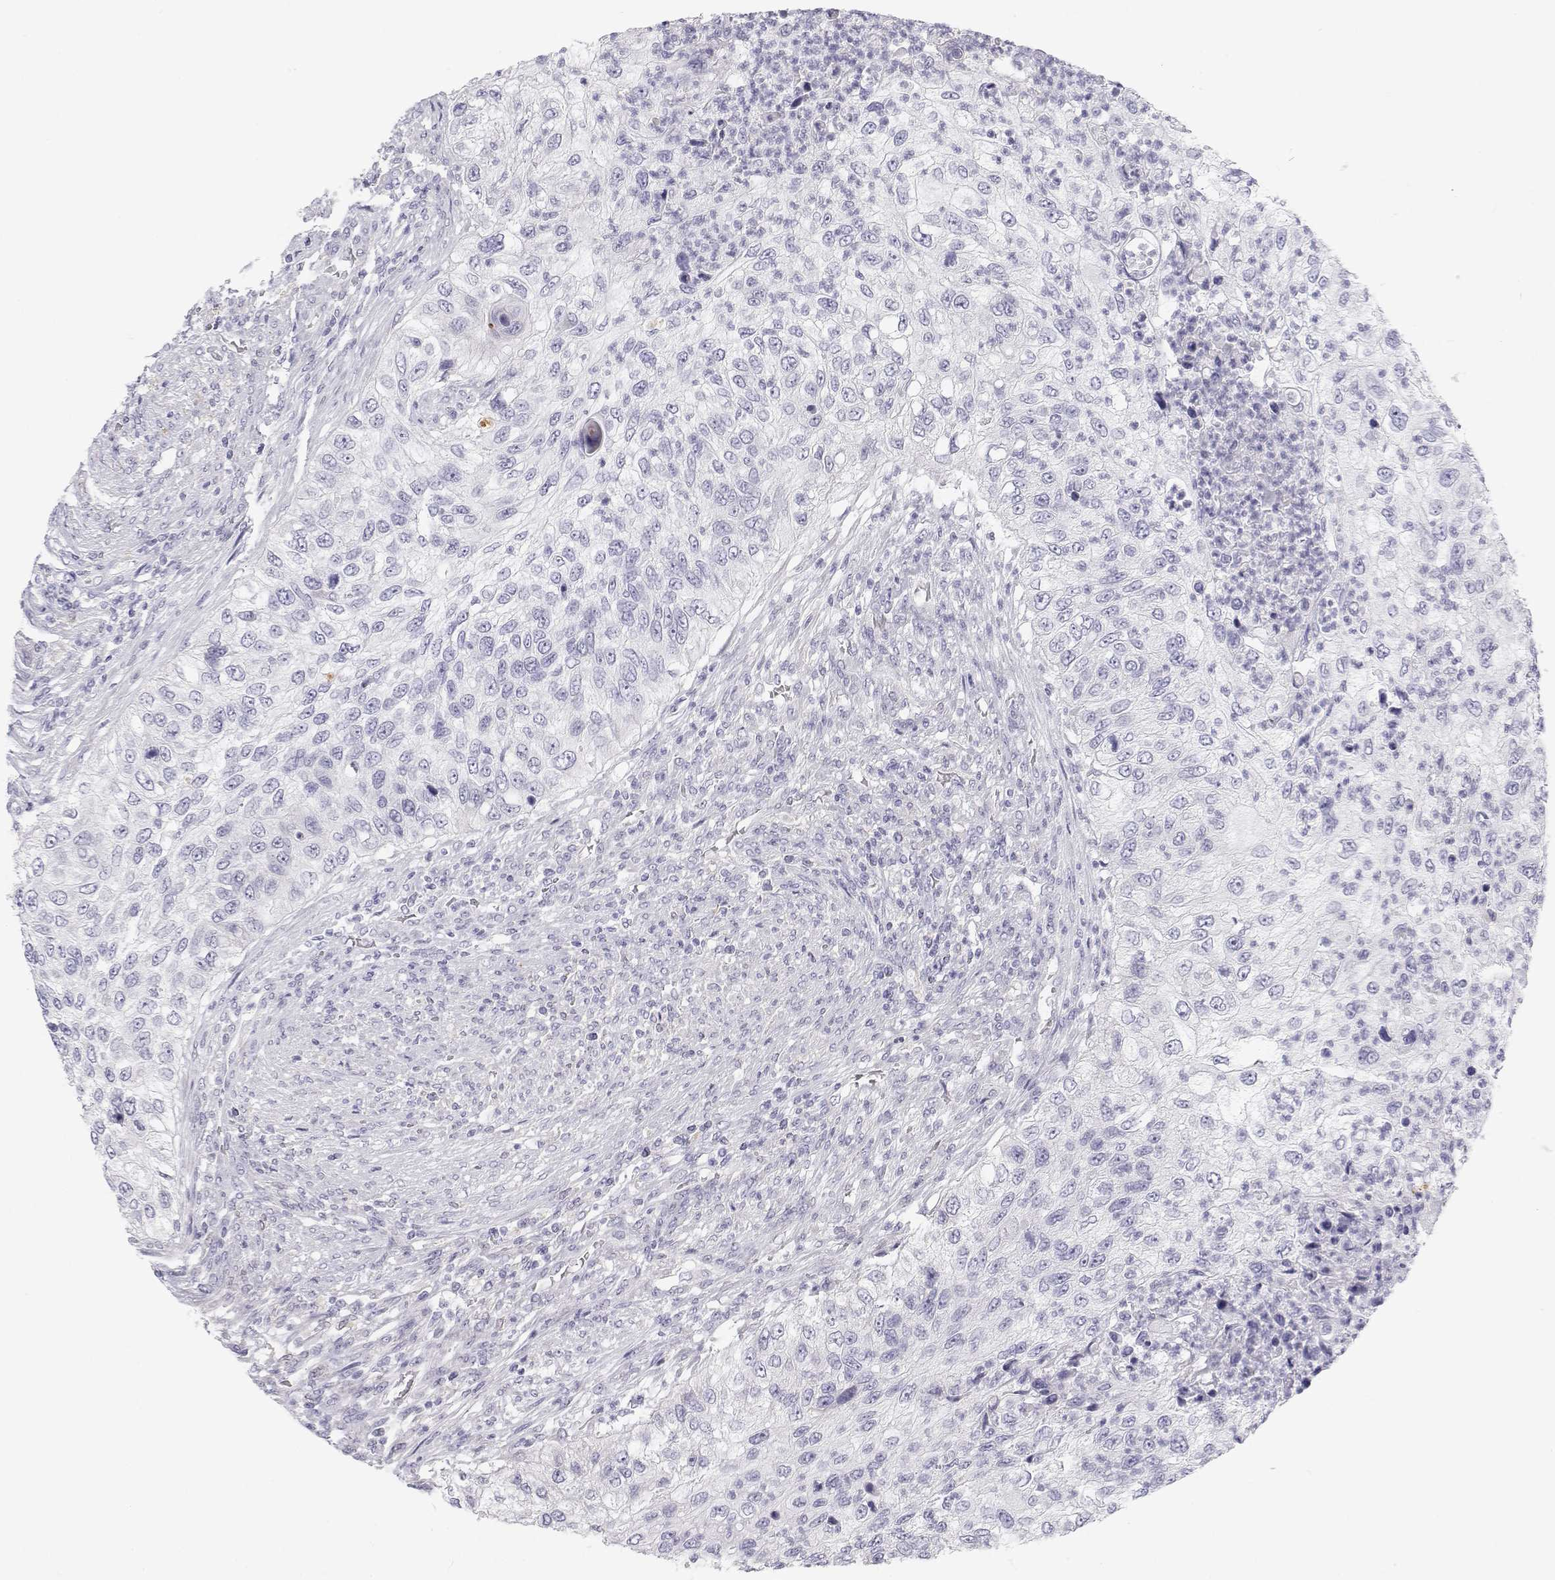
{"staining": {"intensity": "negative", "quantity": "none", "location": "none"}, "tissue": "urothelial cancer", "cell_type": "Tumor cells", "image_type": "cancer", "snomed": [{"axis": "morphology", "description": "Urothelial carcinoma, High grade"}, {"axis": "topography", "description": "Urinary bladder"}], "caption": "High power microscopy photomicrograph of an IHC photomicrograph of urothelial carcinoma (high-grade), revealing no significant positivity in tumor cells.", "gene": "TTN", "patient": {"sex": "female", "age": 60}}